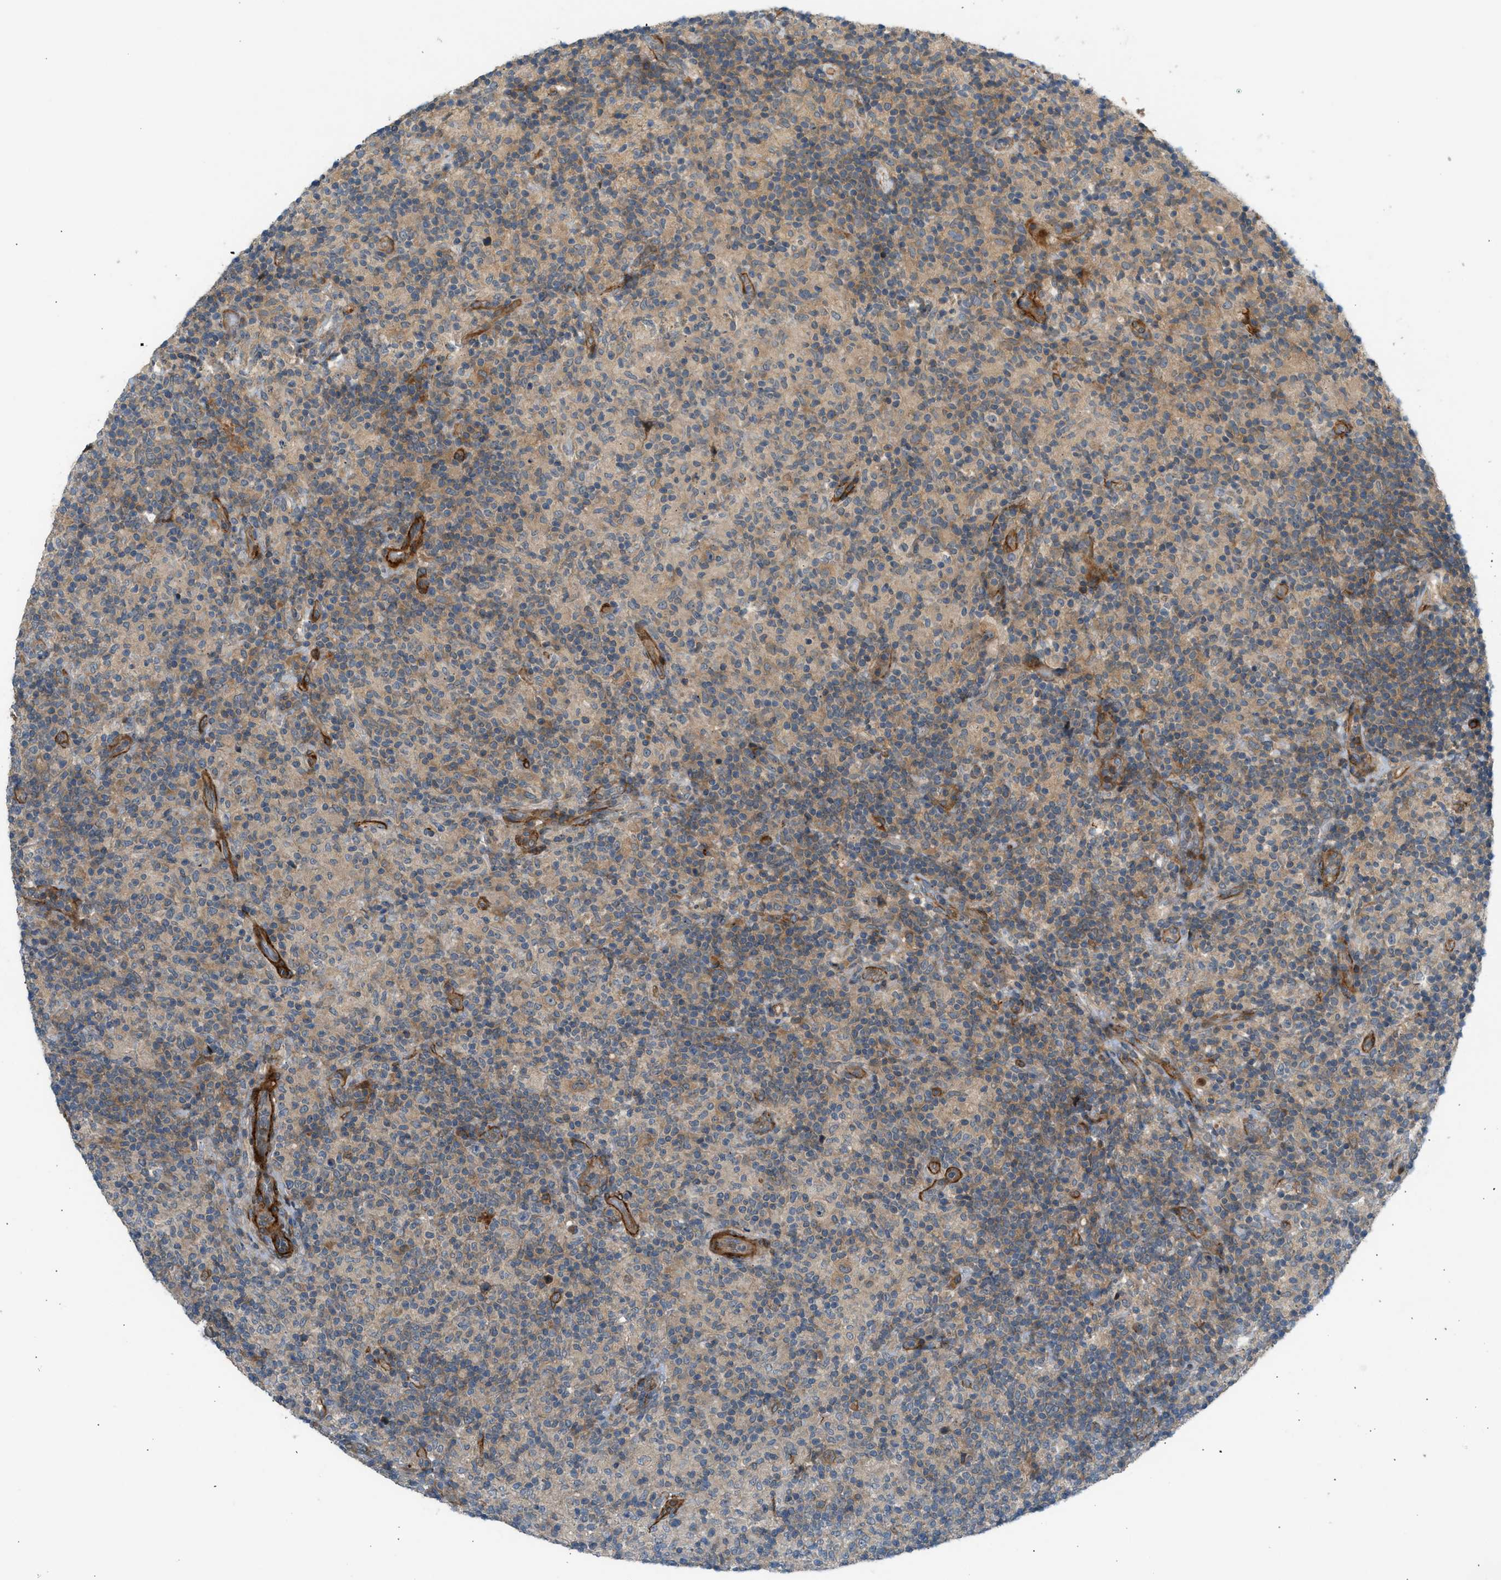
{"staining": {"intensity": "weak", "quantity": ">75%", "location": "cytoplasmic/membranous"}, "tissue": "lymphoma", "cell_type": "Tumor cells", "image_type": "cancer", "snomed": [{"axis": "morphology", "description": "Hodgkin's disease, NOS"}, {"axis": "topography", "description": "Lymph node"}], "caption": "Weak cytoplasmic/membranous staining for a protein is seen in approximately >75% of tumor cells of Hodgkin's disease using immunohistochemistry (IHC).", "gene": "EDNRA", "patient": {"sex": "male", "age": 70}}